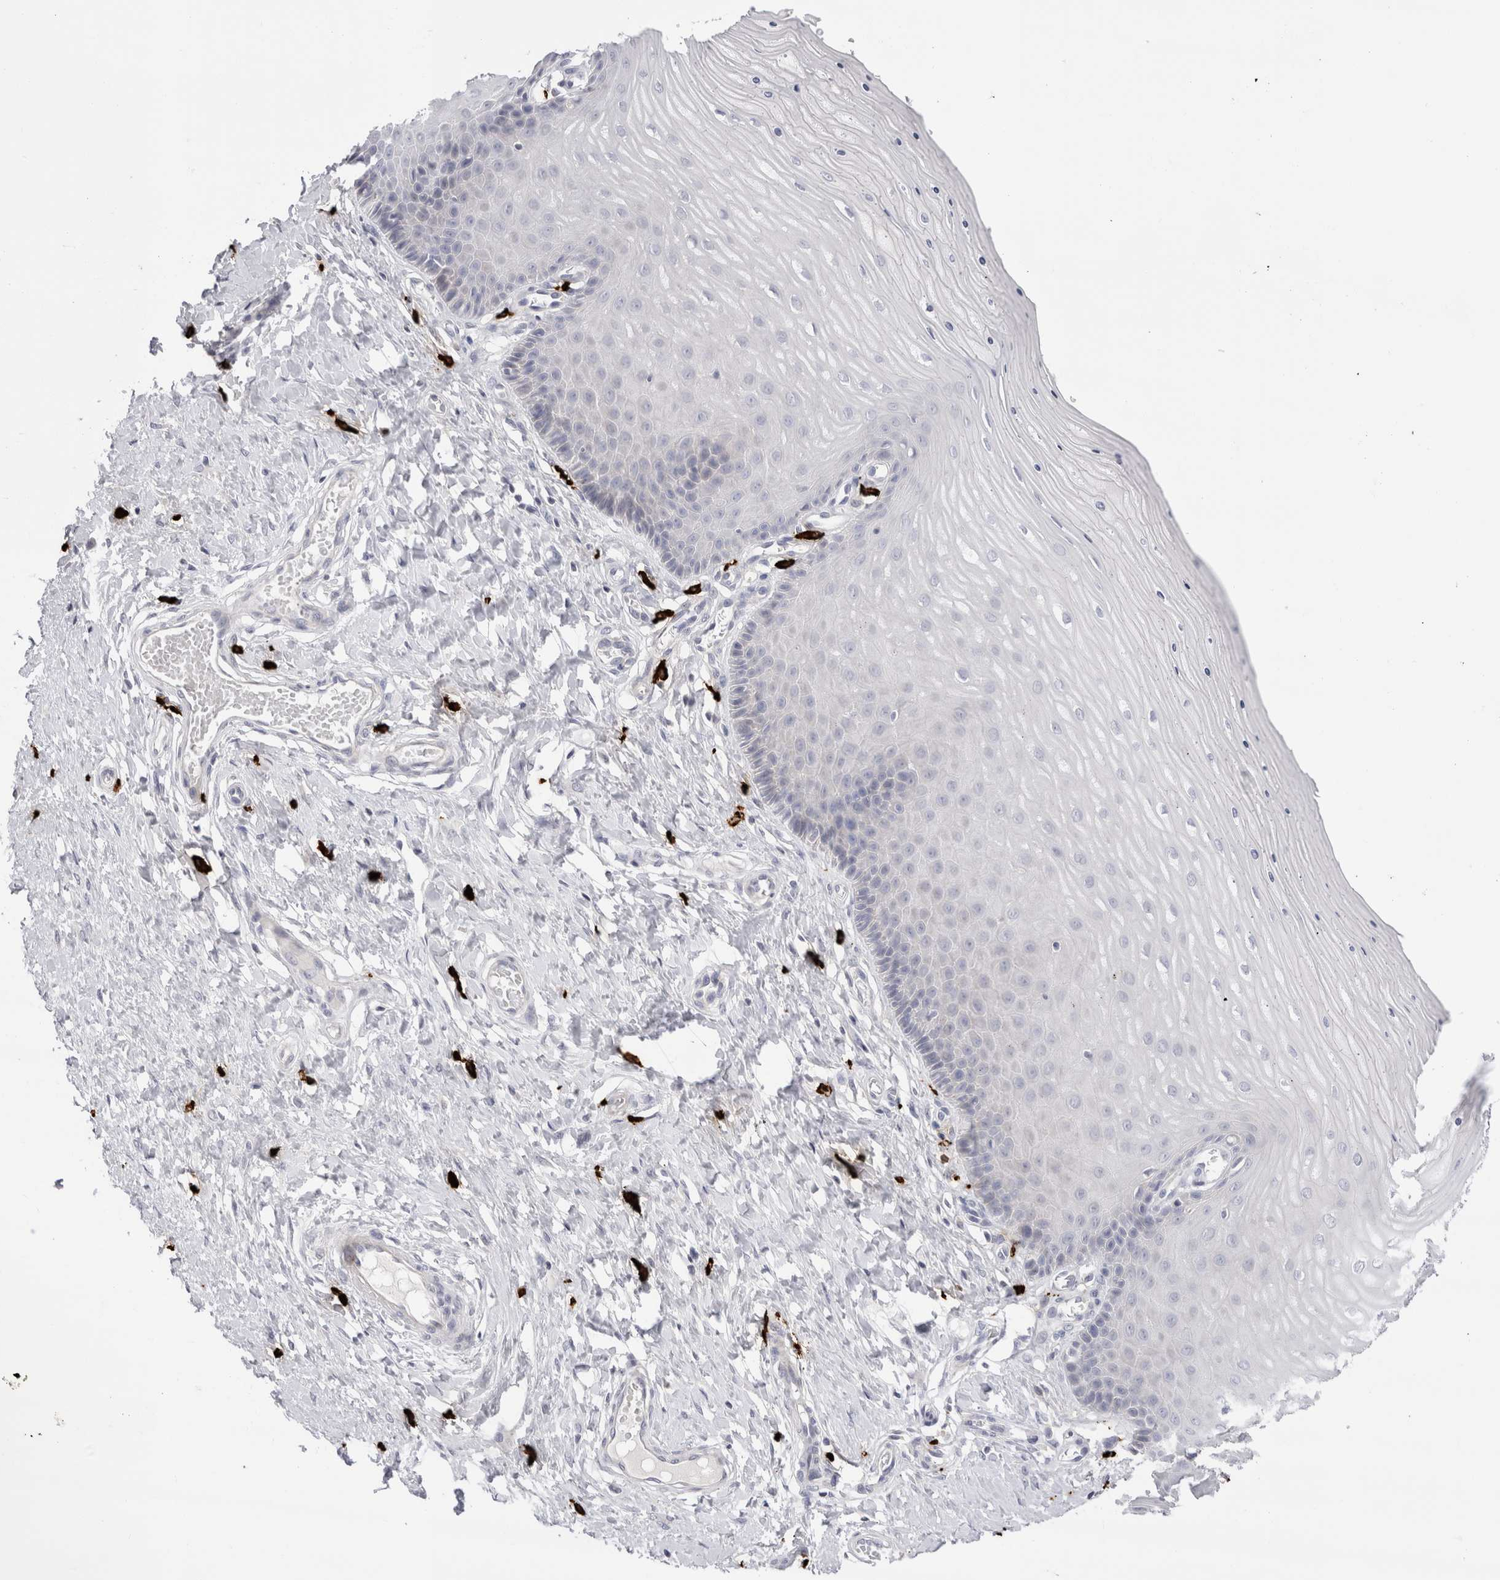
{"staining": {"intensity": "negative", "quantity": "none", "location": "none"}, "tissue": "cervix", "cell_type": "Glandular cells", "image_type": "normal", "snomed": [{"axis": "morphology", "description": "Normal tissue, NOS"}, {"axis": "topography", "description": "Cervix"}], "caption": "Human cervix stained for a protein using IHC shows no expression in glandular cells.", "gene": "SPINK2", "patient": {"sex": "female", "age": 55}}